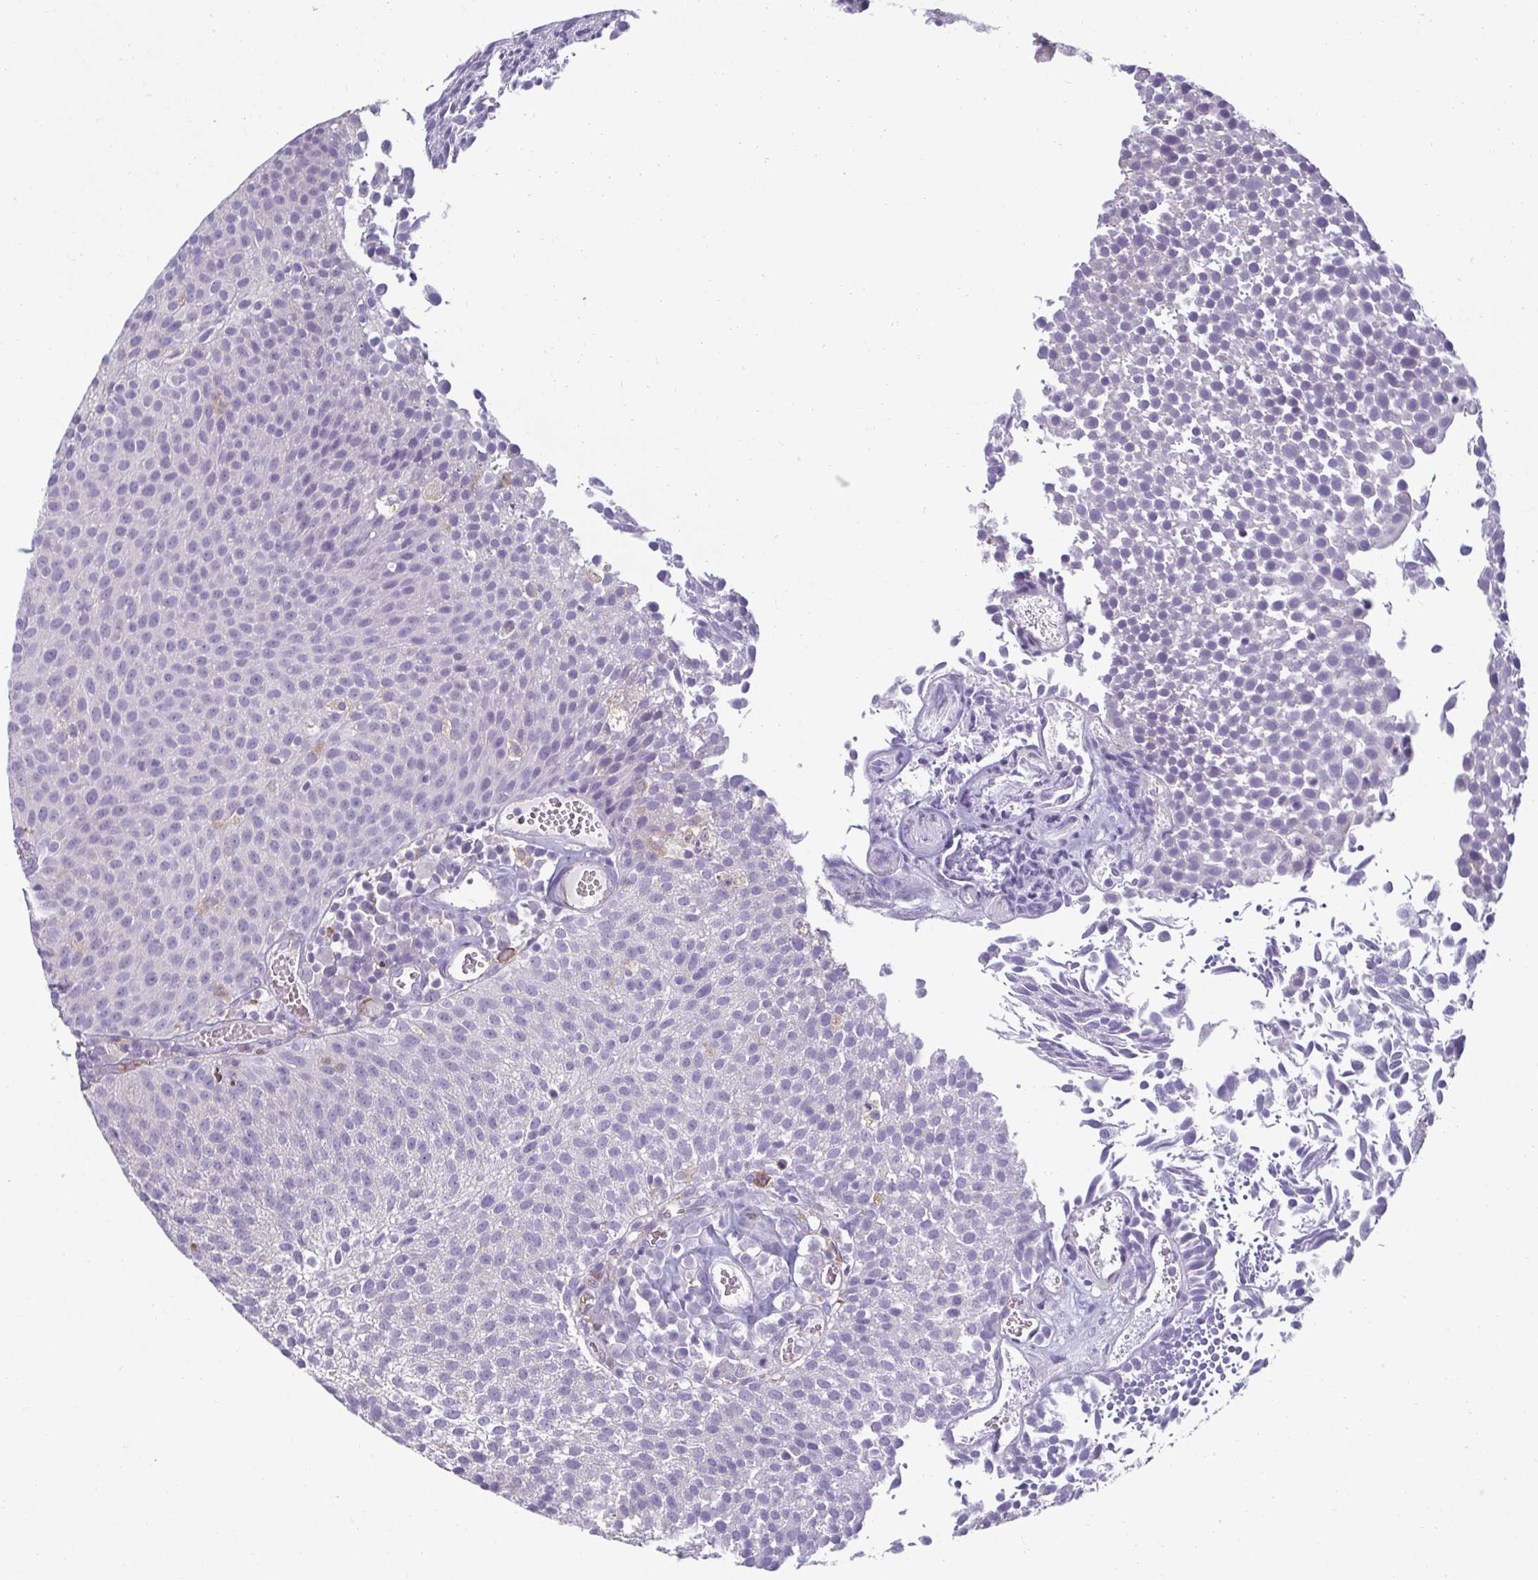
{"staining": {"intensity": "negative", "quantity": "none", "location": "none"}, "tissue": "urothelial cancer", "cell_type": "Tumor cells", "image_type": "cancer", "snomed": [{"axis": "morphology", "description": "Urothelial carcinoma, Low grade"}, {"axis": "topography", "description": "Urinary bladder"}], "caption": "This histopathology image is of low-grade urothelial carcinoma stained with IHC to label a protein in brown with the nuclei are counter-stained blue. There is no staining in tumor cells.", "gene": "PDE2A", "patient": {"sex": "female", "age": 79}}